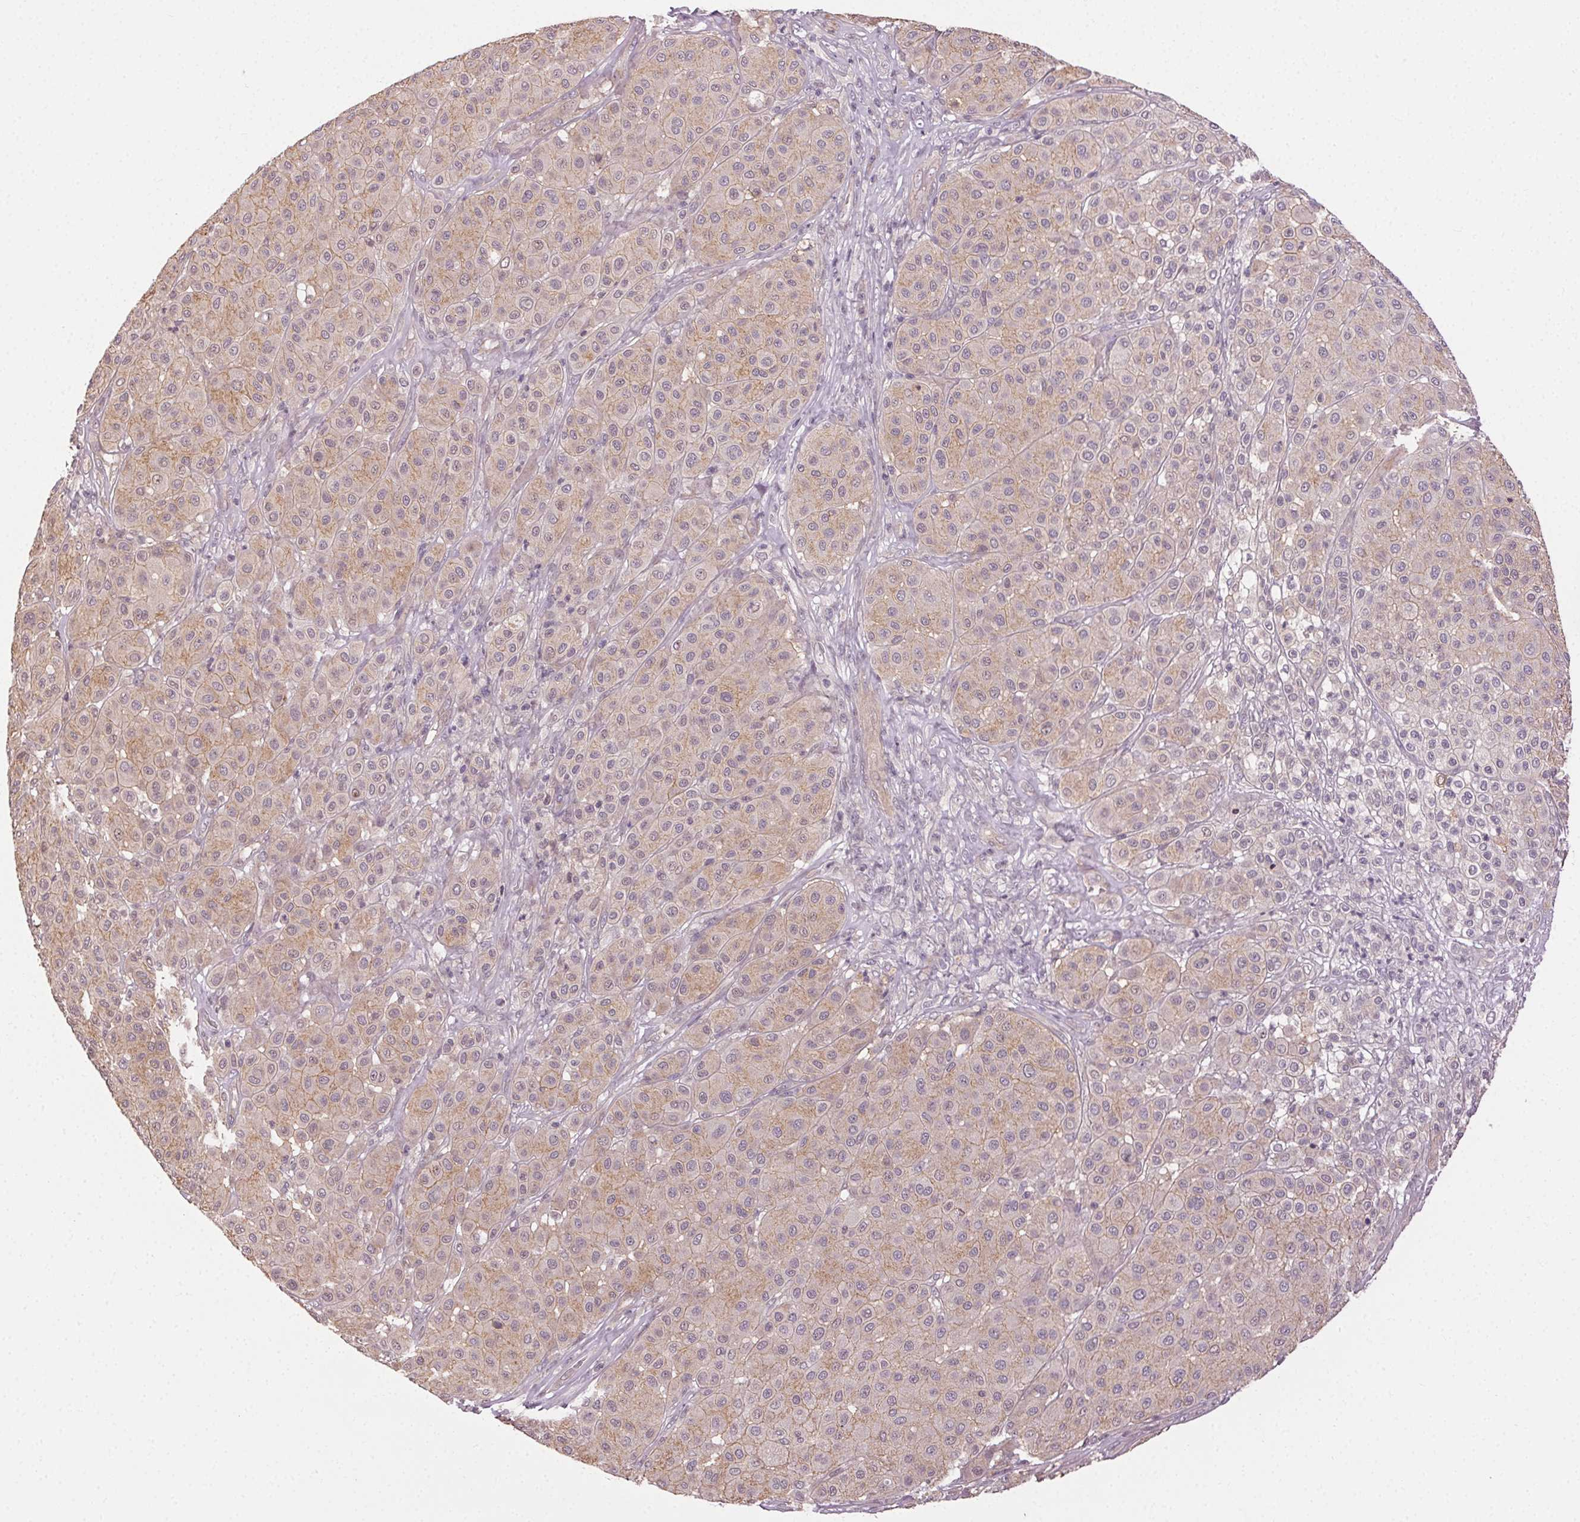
{"staining": {"intensity": "weak", "quantity": ">75%", "location": "cytoplasmic/membranous"}, "tissue": "melanoma", "cell_type": "Tumor cells", "image_type": "cancer", "snomed": [{"axis": "morphology", "description": "Malignant melanoma, Metastatic site"}, {"axis": "topography", "description": "Smooth muscle"}], "caption": "Tumor cells exhibit low levels of weak cytoplasmic/membranous positivity in about >75% of cells in malignant melanoma (metastatic site).", "gene": "ATP1B3", "patient": {"sex": "male", "age": 41}}